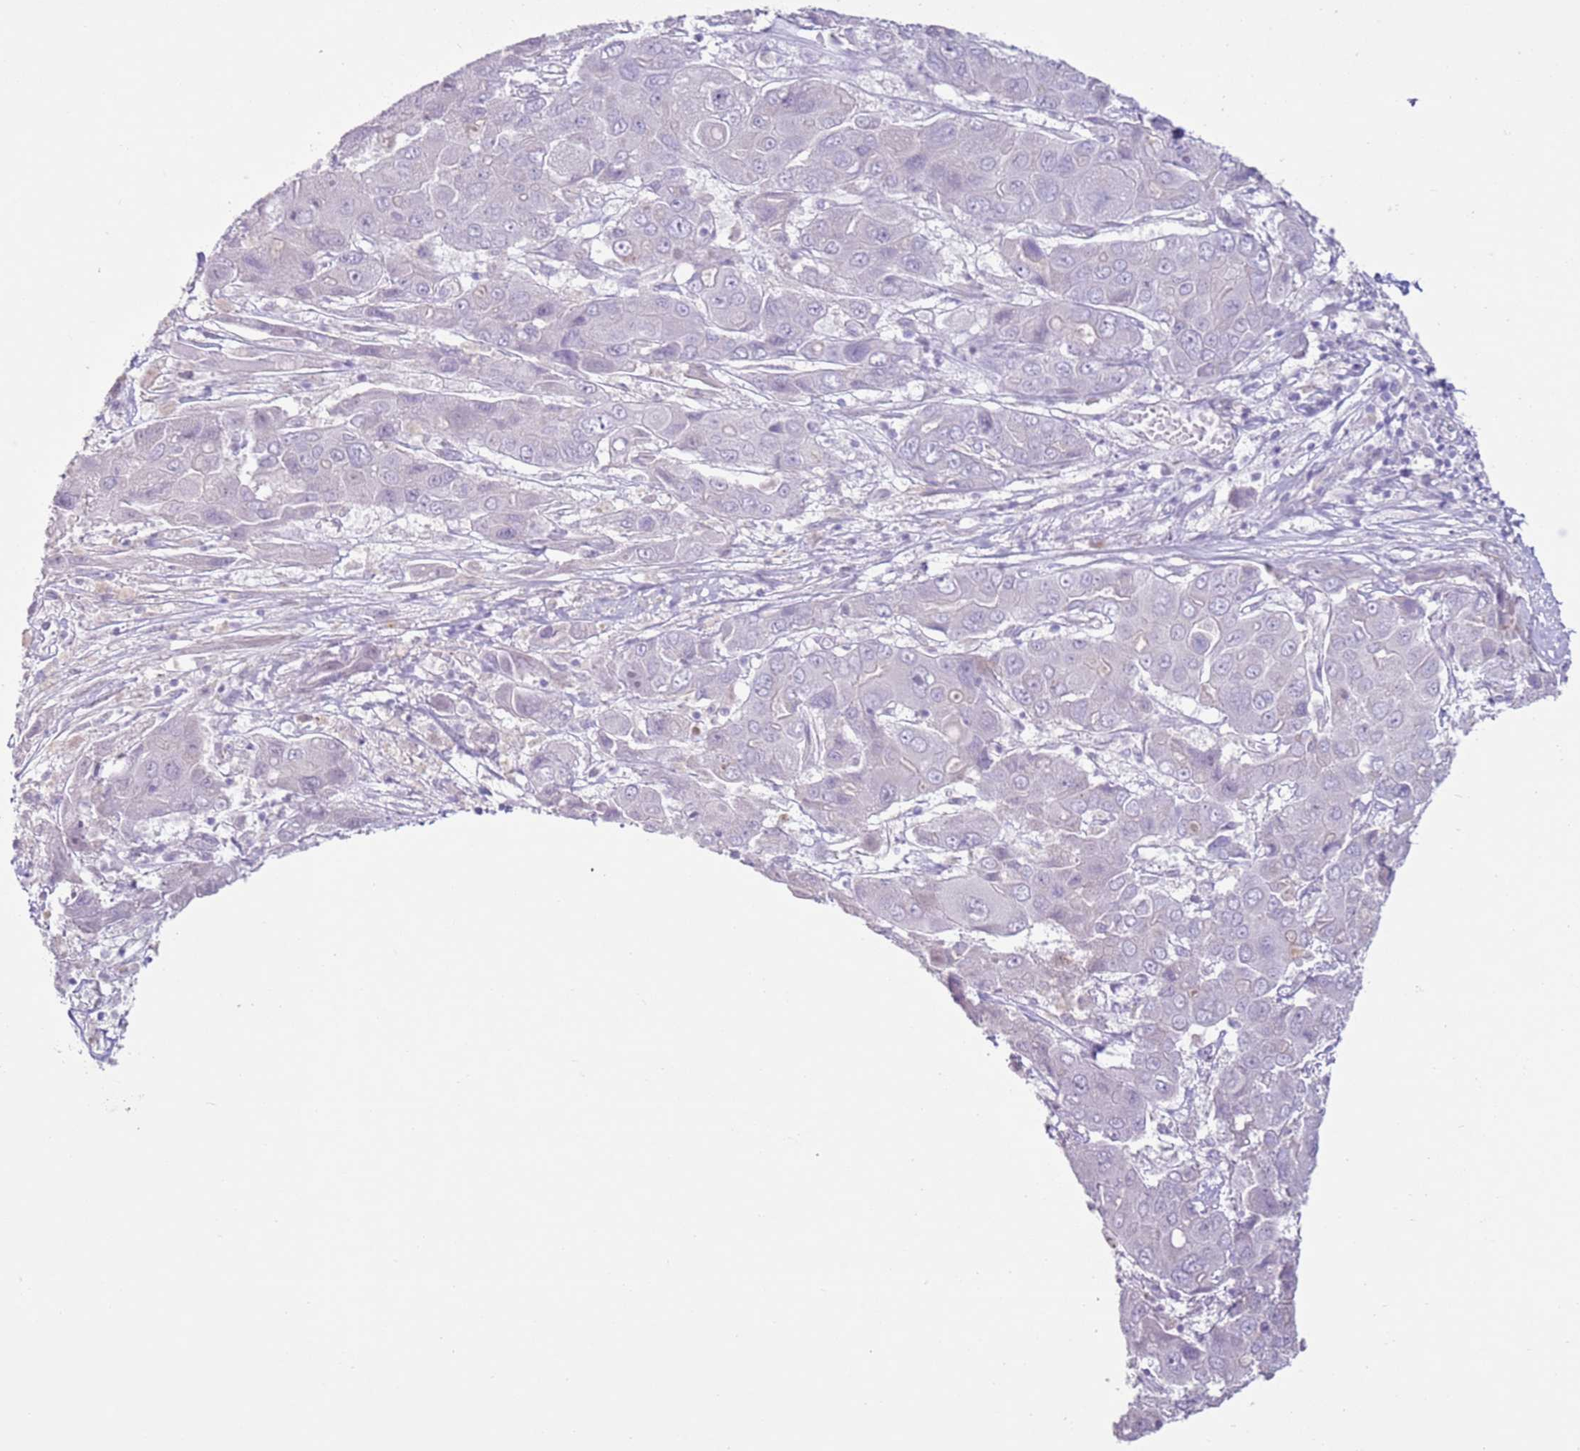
{"staining": {"intensity": "negative", "quantity": "none", "location": "none"}, "tissue": "liver cancer", "cell_type": "Tumor cells", "image_type": "cancer", "snomed": [{"axis": "morphology", "description": "Cholangiocarcinoma"}, {"axis": "topography", "description": "Liver"}], "caption": "Photomicrograph shows no significant protein positivity in tumor cells of cholangiocarcinoma (liver).", "gene": "ZNF239", "patient": {"sex": "male", "age": 67}}